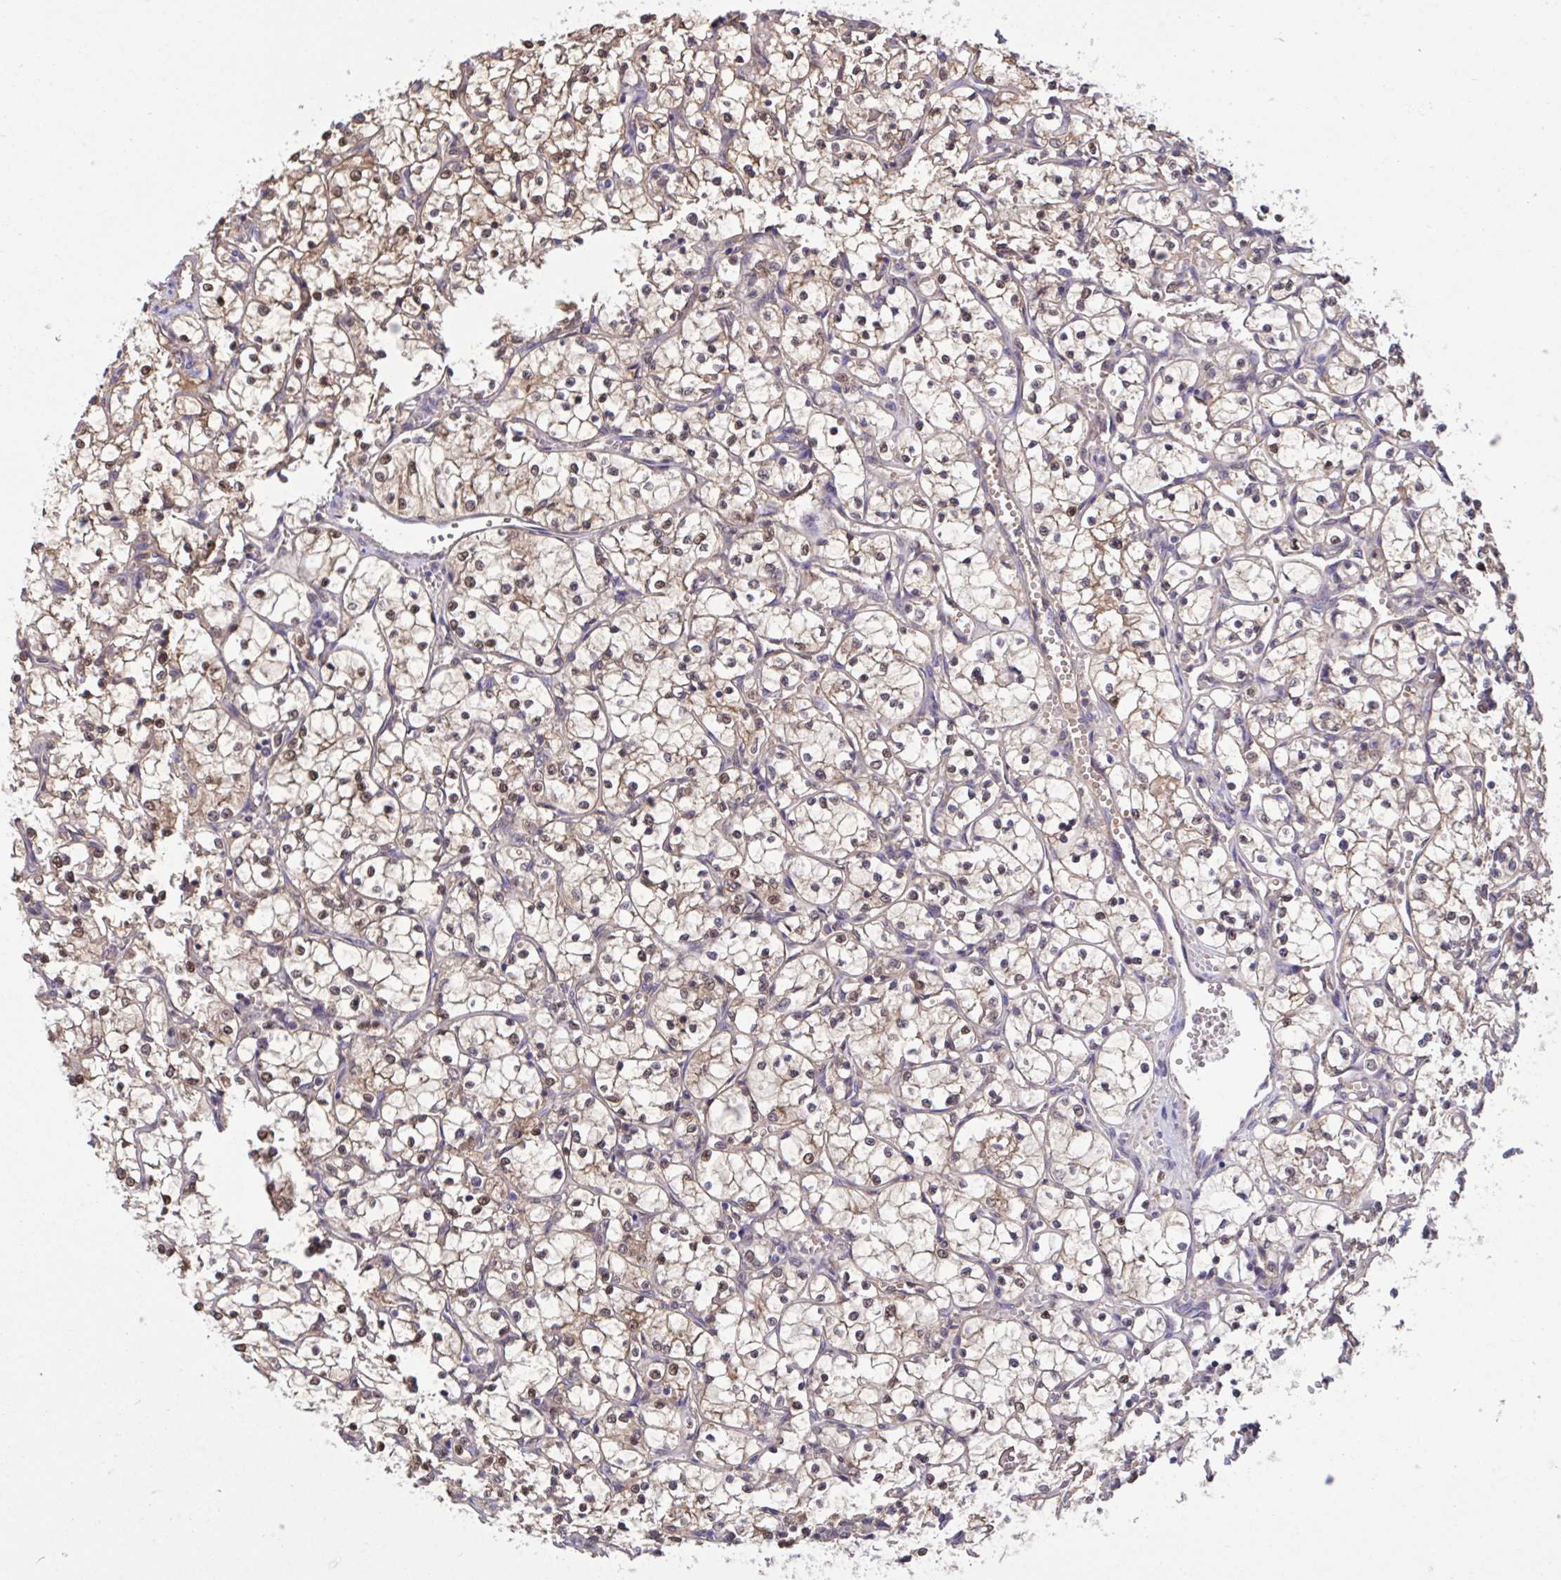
{"staining": {"intensity": "moderate", "quantity": ">75%", "location": "cytoplasmic/membranous,nuclear"}, "tissue": "renal cancer", "cell_type": "Tumor cells", "image_type": "cancer", "snomed": [{"axis": "morphology", "description": "Adenocarcinoma, NOS"}, {"axis": "topography", "description": "Kidney"}], "caption": "Immunohistochemistry (DAB (3,3'-diaminobenzidine)) staining of adenocarcinoma (renal) shows moderate cytoplasmic/membranous and nuclear protein positivity in about >75% of tumor cells.", "gene": "RBL1", "patient": {"sex": "female", "age": 69}}